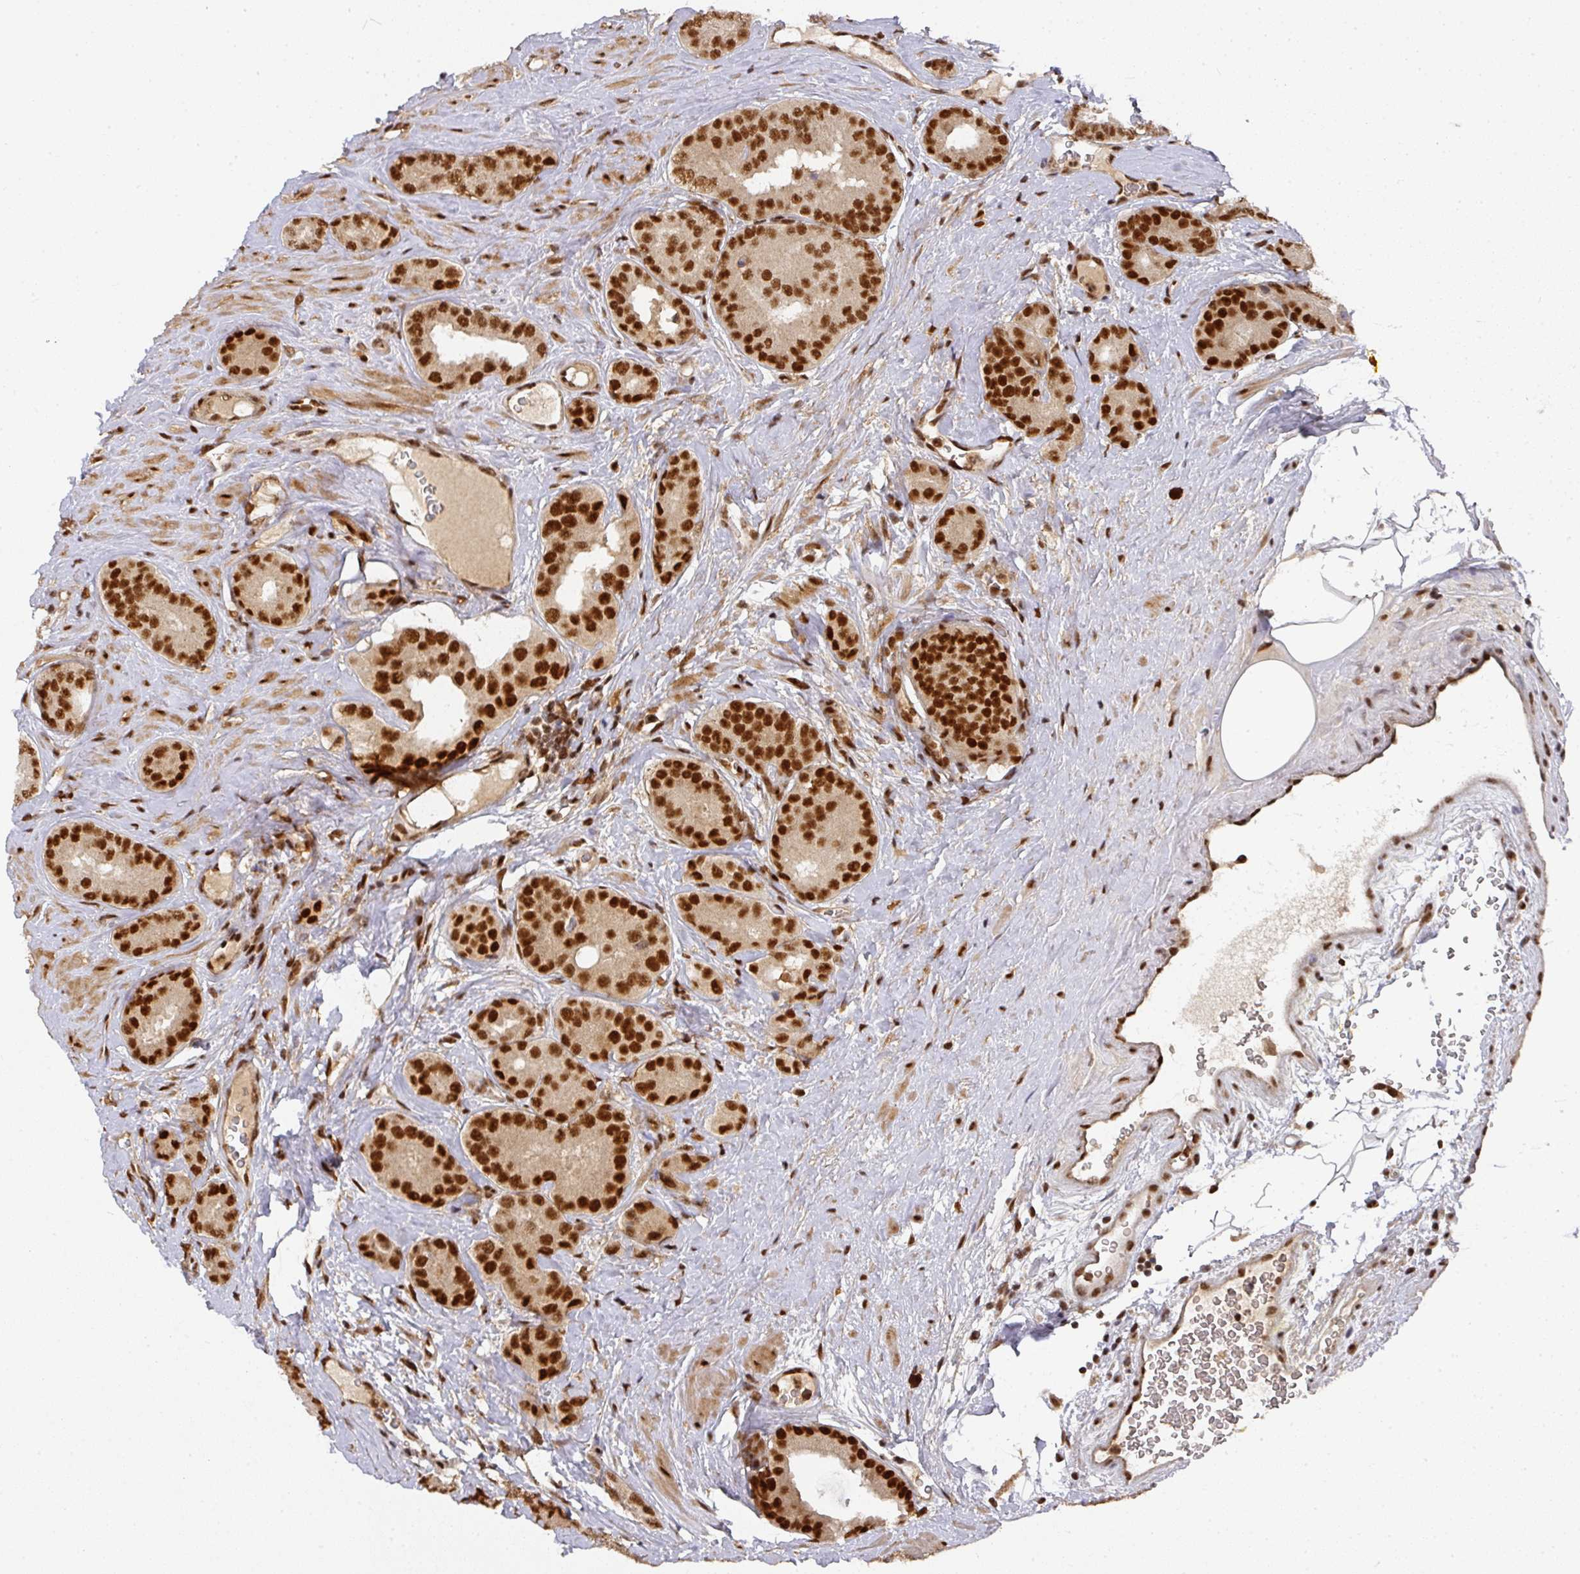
{"staining": {"intensity": "strong", "quantity": ">75%", "location": "nuclear"}, "tissue": "prostate cancer", "cell_type": "Tumor cells", "image_type": "cancer", "snomed": [{"axis": "morphology", "description": "Adenocarcinoma, High grade"}, {"axis": "topography", "description": "Prostate"}], "caption": "Approximately >75% of tumor cells in human prostate cancer (adenocarcinoma (high-grade)) display strong nuclear protein expression as visualized by brown immunohistochemical staining.", "gene": "DIDO1", "patient": {"sex": "male", "age": 63}}